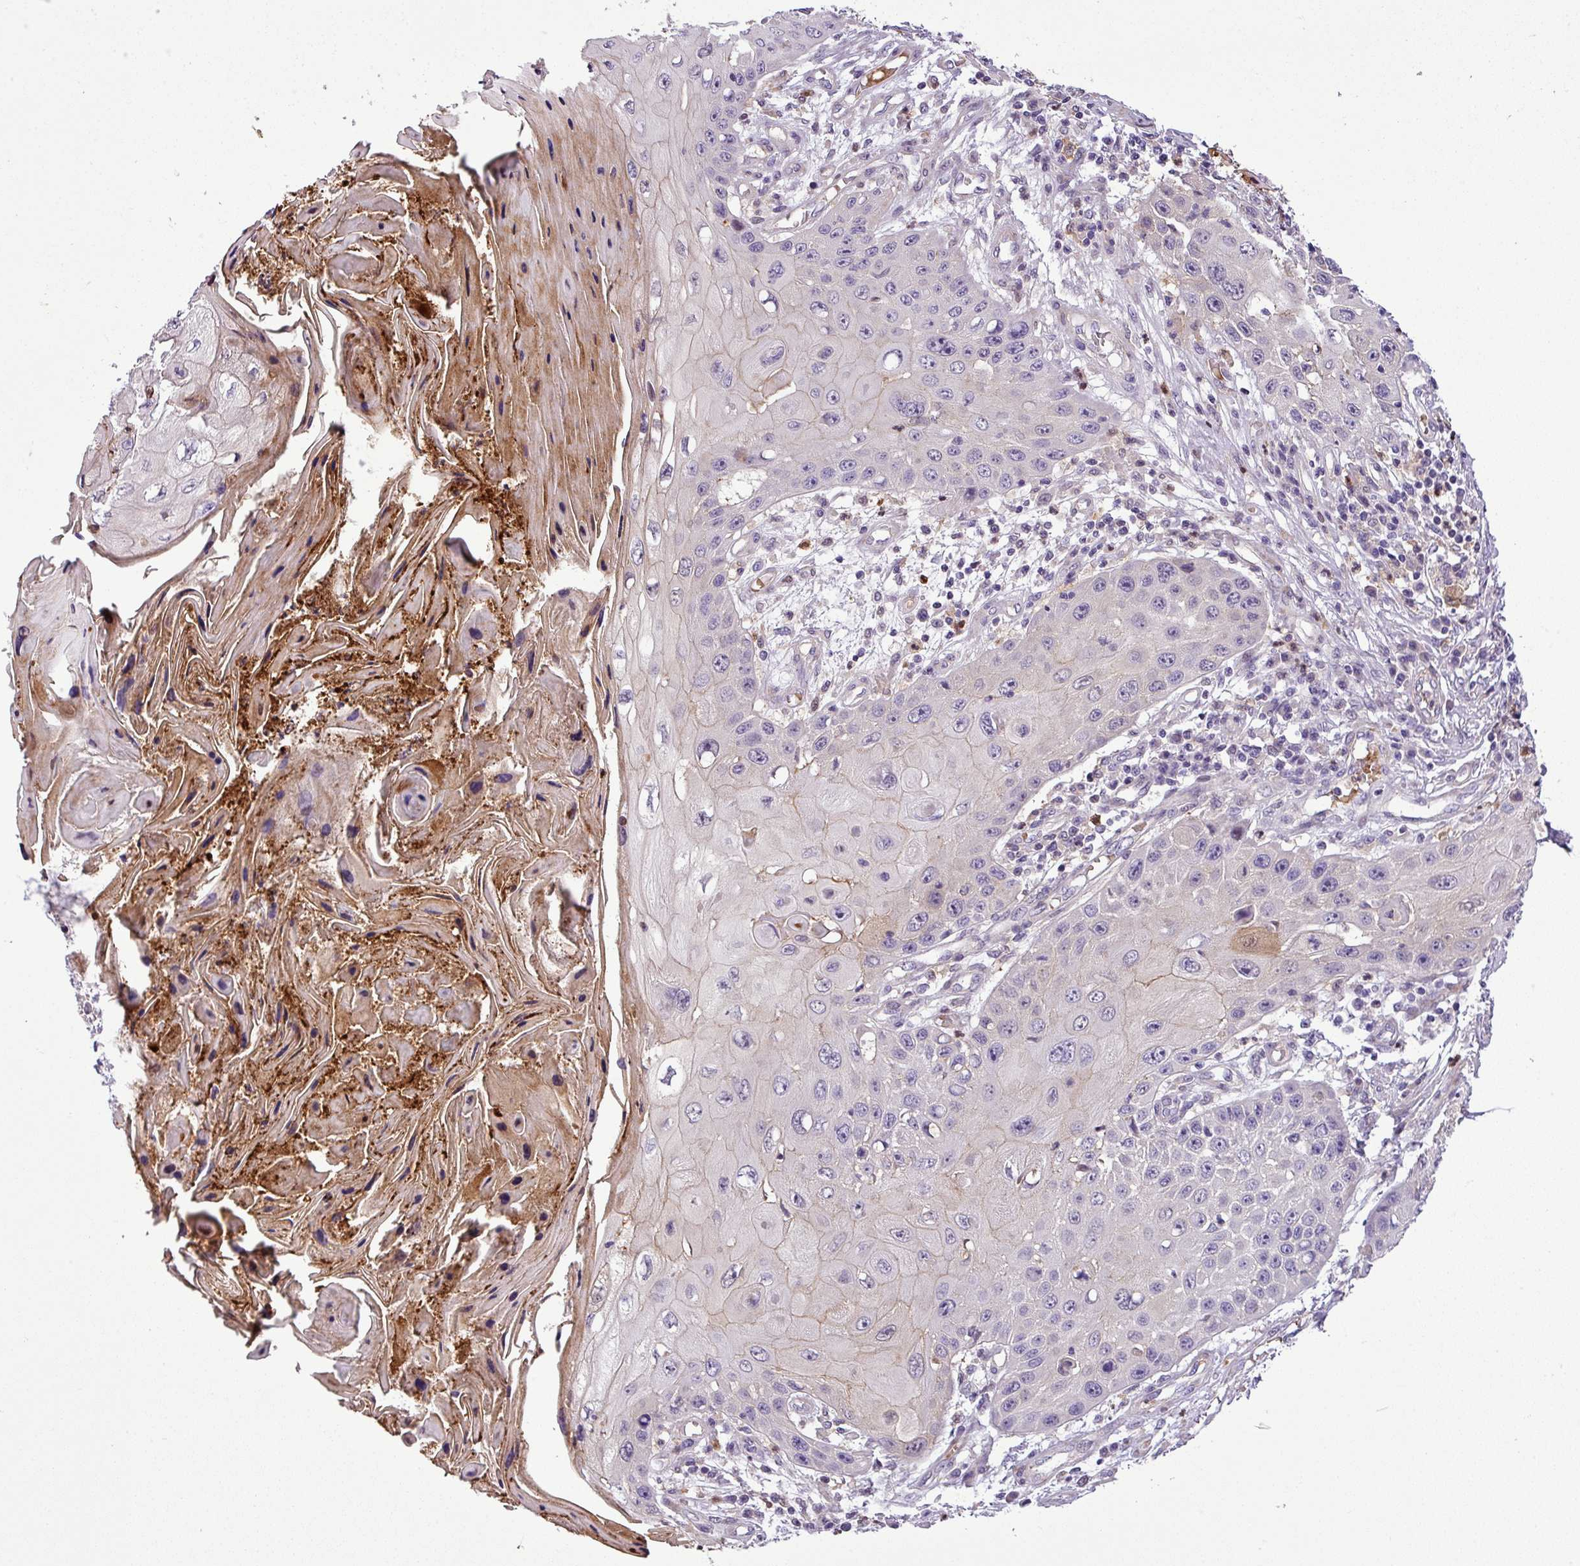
{"staining": {"intensity": "negative", "quantity": "none", "location": "none"}, "tissue": "skin cancer", "cell_type": "Tumor cells", "image_type": "cancer", "snomed": [{"axis": "morphology", "description": "Squamous cell carcinoma, NOS"}, {"axis": "topography", "description": "Skin"}, {"axis": "topography", "description": "Vulva"}], "caption": "This photomicrograph is of skin cancer stained with immunohistochemistry to label a protein in brown with the nuclei are counter-stained blue. There is no expression in tumor cells.", "gene": "NBEAL2", "patient": {"sex": "female", "age": 44}}